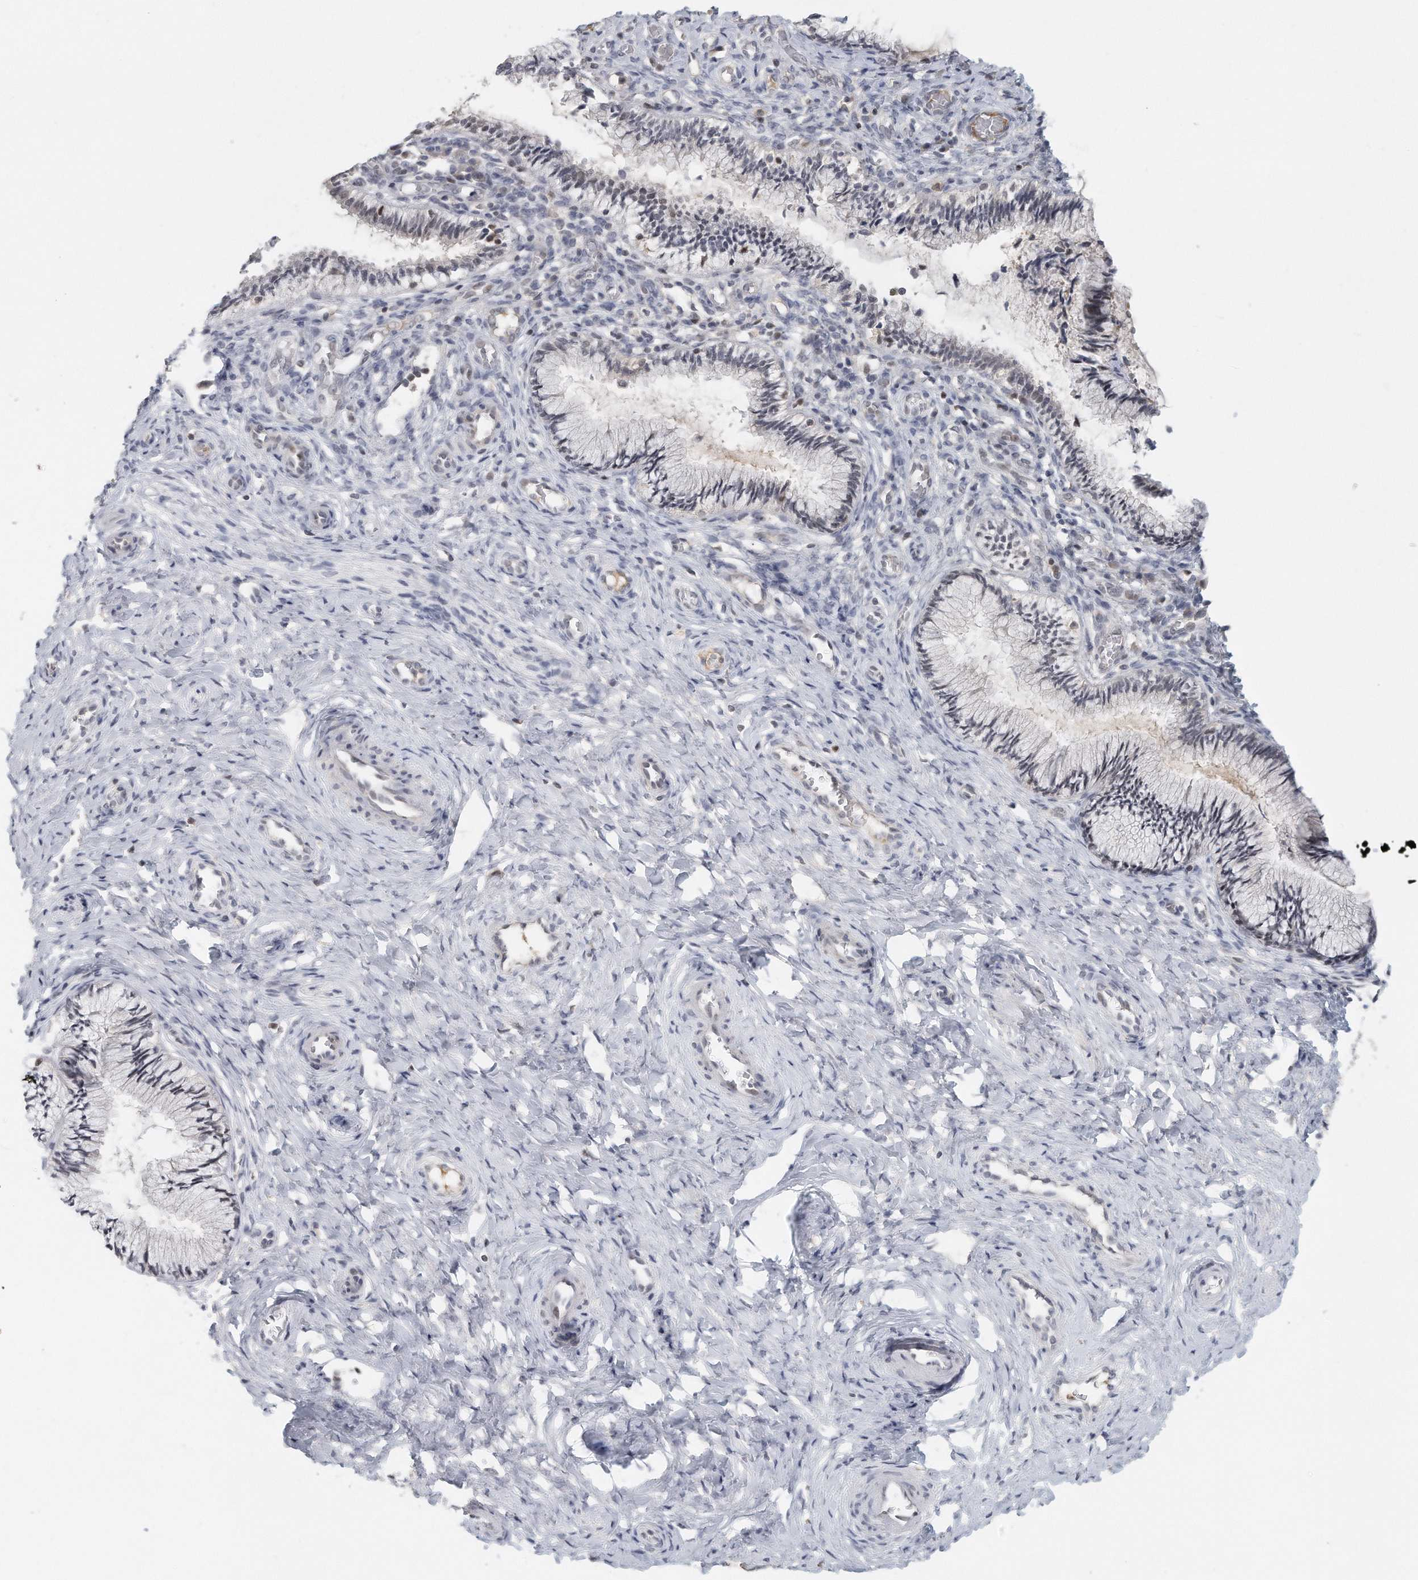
{"staining": {"intensity": "weak", "quantity": "25%-75%", "location": "nuclear"}, "tissue": "cervix", "cell_type": "Glandular cells", "image_type": "normal", "snomed": [{"axis": "morphology", "description": "Normal tissue, NOS"}, {"axis": "topography", "description": "Cervix"}], "caption": "Normal cervix demonstrates weak nuclear positivity in about 25%-75% of glandular cells, visualized by immunohistochemistry. (DAB (3,3'-diaminobenzidine) IHC, brown staining for protein, blue staining for nuclei).", "gene": "DDX43", "patient": {"sex": "female", "age": 27}}